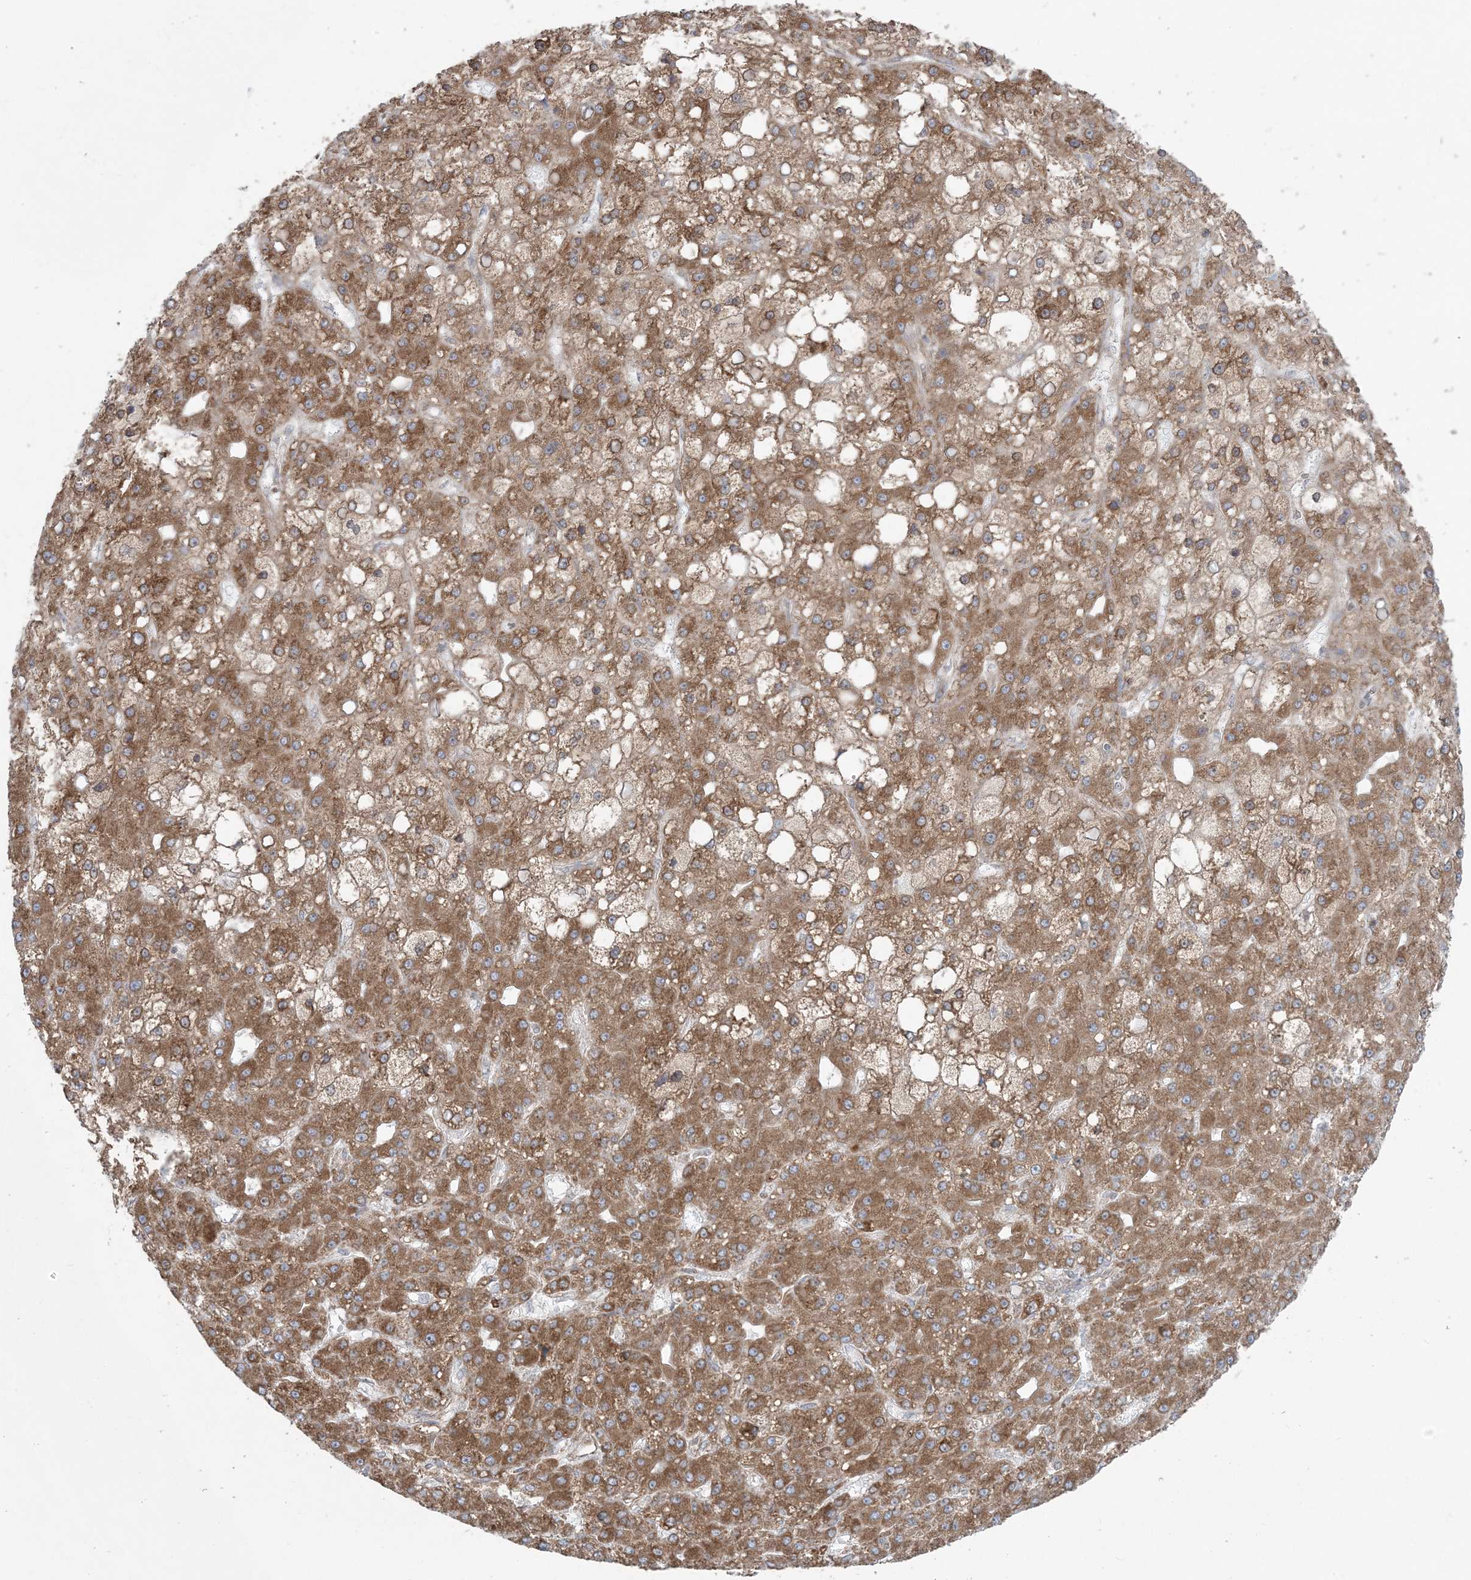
{"staining": {"intensity": "moderate", "quantity": ">75%", "location": "cytoplasmic/membranous"}, "tissue": "liver cancer", "cell_type": "Tumor cells", "image_type": "cancer", "snomed": [{"axis": "morphology", "description": "Carcinoma, Hepatocellular, NOS"}, {"axis": "topography", "description": "Liver"}], "caption": "Protein expression by immunohistochemistry displays moderate cytoplasmic/membranous positivity in approximately >75% of tumor cells in hepatocellular carcinoma (liver).", "gene": "UBXN4", "patient": {"sex": "male", "age": 67}}